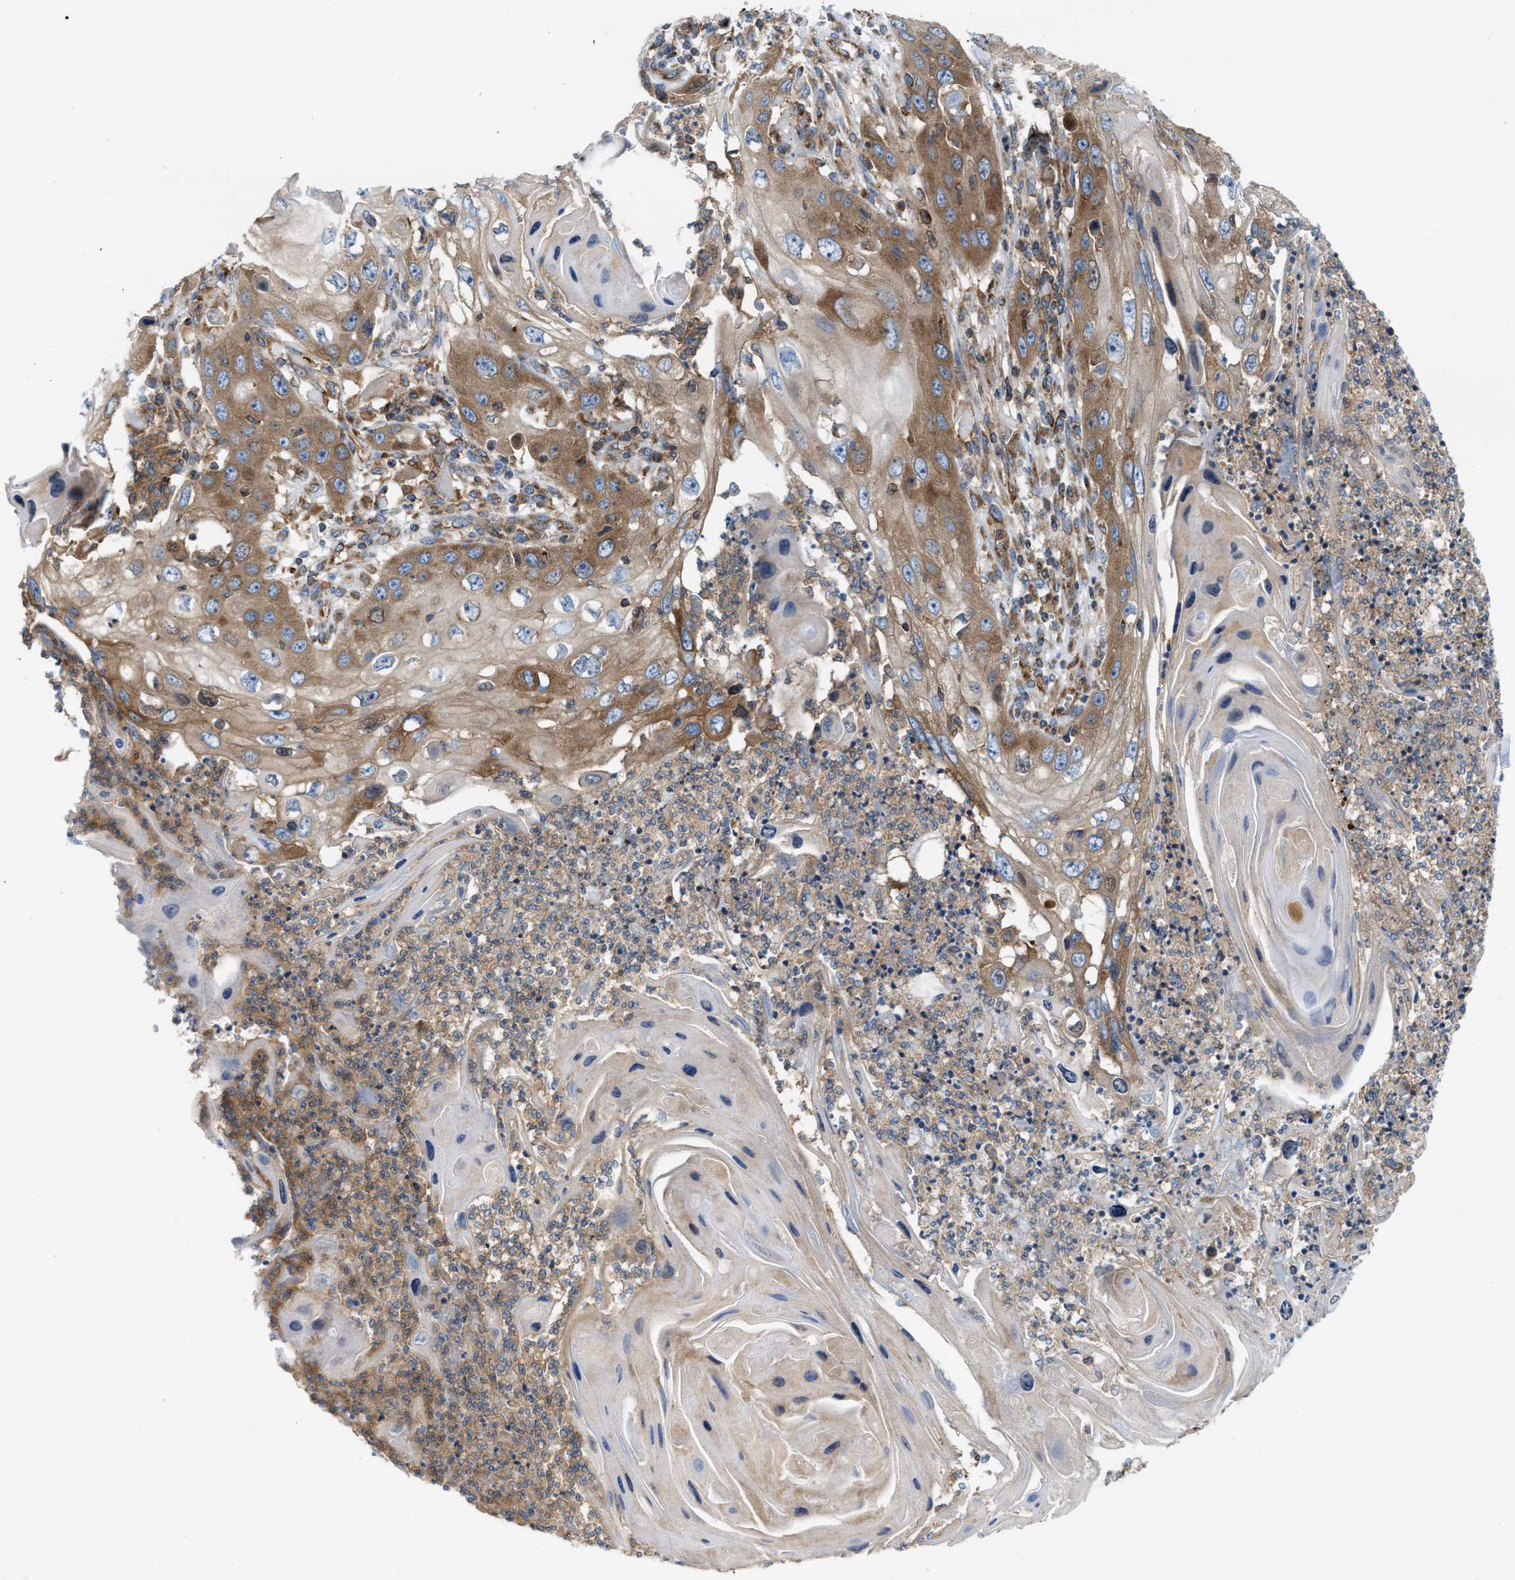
{"staining": {"intensity": "moderate", "quantity": ">75%", "location": "cytoplasmic/membranous"}, "tissue": "skin cancer", "cell_type": "Tumor cells", "image_type": "cancer", "snomed": [{"axis": "morphology", "description": "Squamous cell carcinoma, NOS"}, {"axis": "topography", "description": "Skin"}], "caption": "Immunohistochemical staining of human skin squamous cell carcinoma demonstrates medium levels of moderate cytoplasmic/membranous protein positivity in about >75% of tumor cells.", "gene": "TBC1D15", "patient": {"sex": "male", "age": 86}}